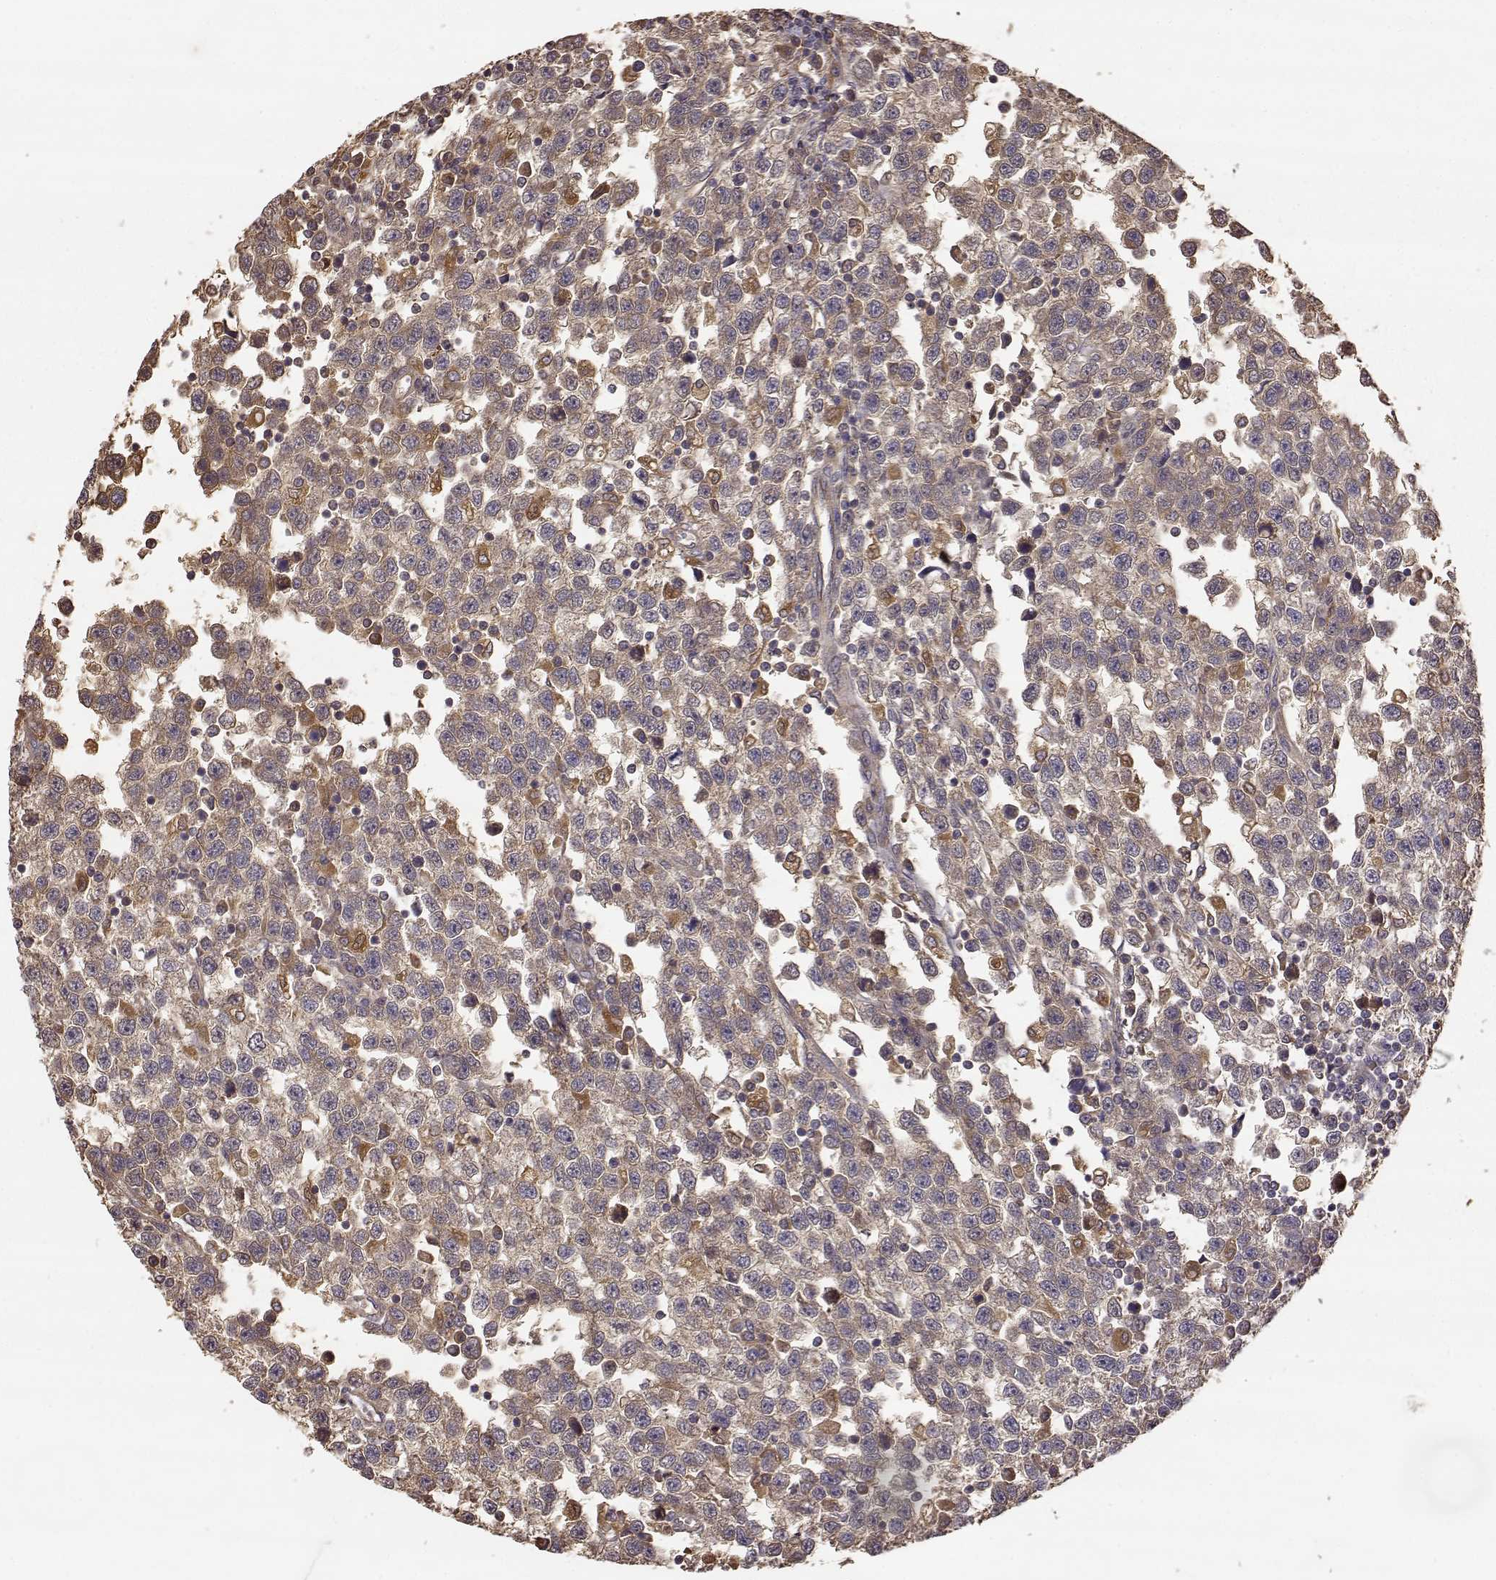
{"staining": {"intensity": "moderate", "quantity": "<25%", "location": "cytoplasmic/membranous"}, "tissue": "testis cancer", "cell_type": "Tumor cells", "image_type": "cancer", "snomed": [{"axis": "morphology", "description": "Seminoma, NOS"}, {"axis": "topography", "description": "Testis"}], "caption": "Tumor cells exhibit low levels of moderate cytoplasmic/membranous expression in about <25% of cells in testis seminoma.", "gene": "CRIM1", "patient": {"sex": "male", "age": 34}}